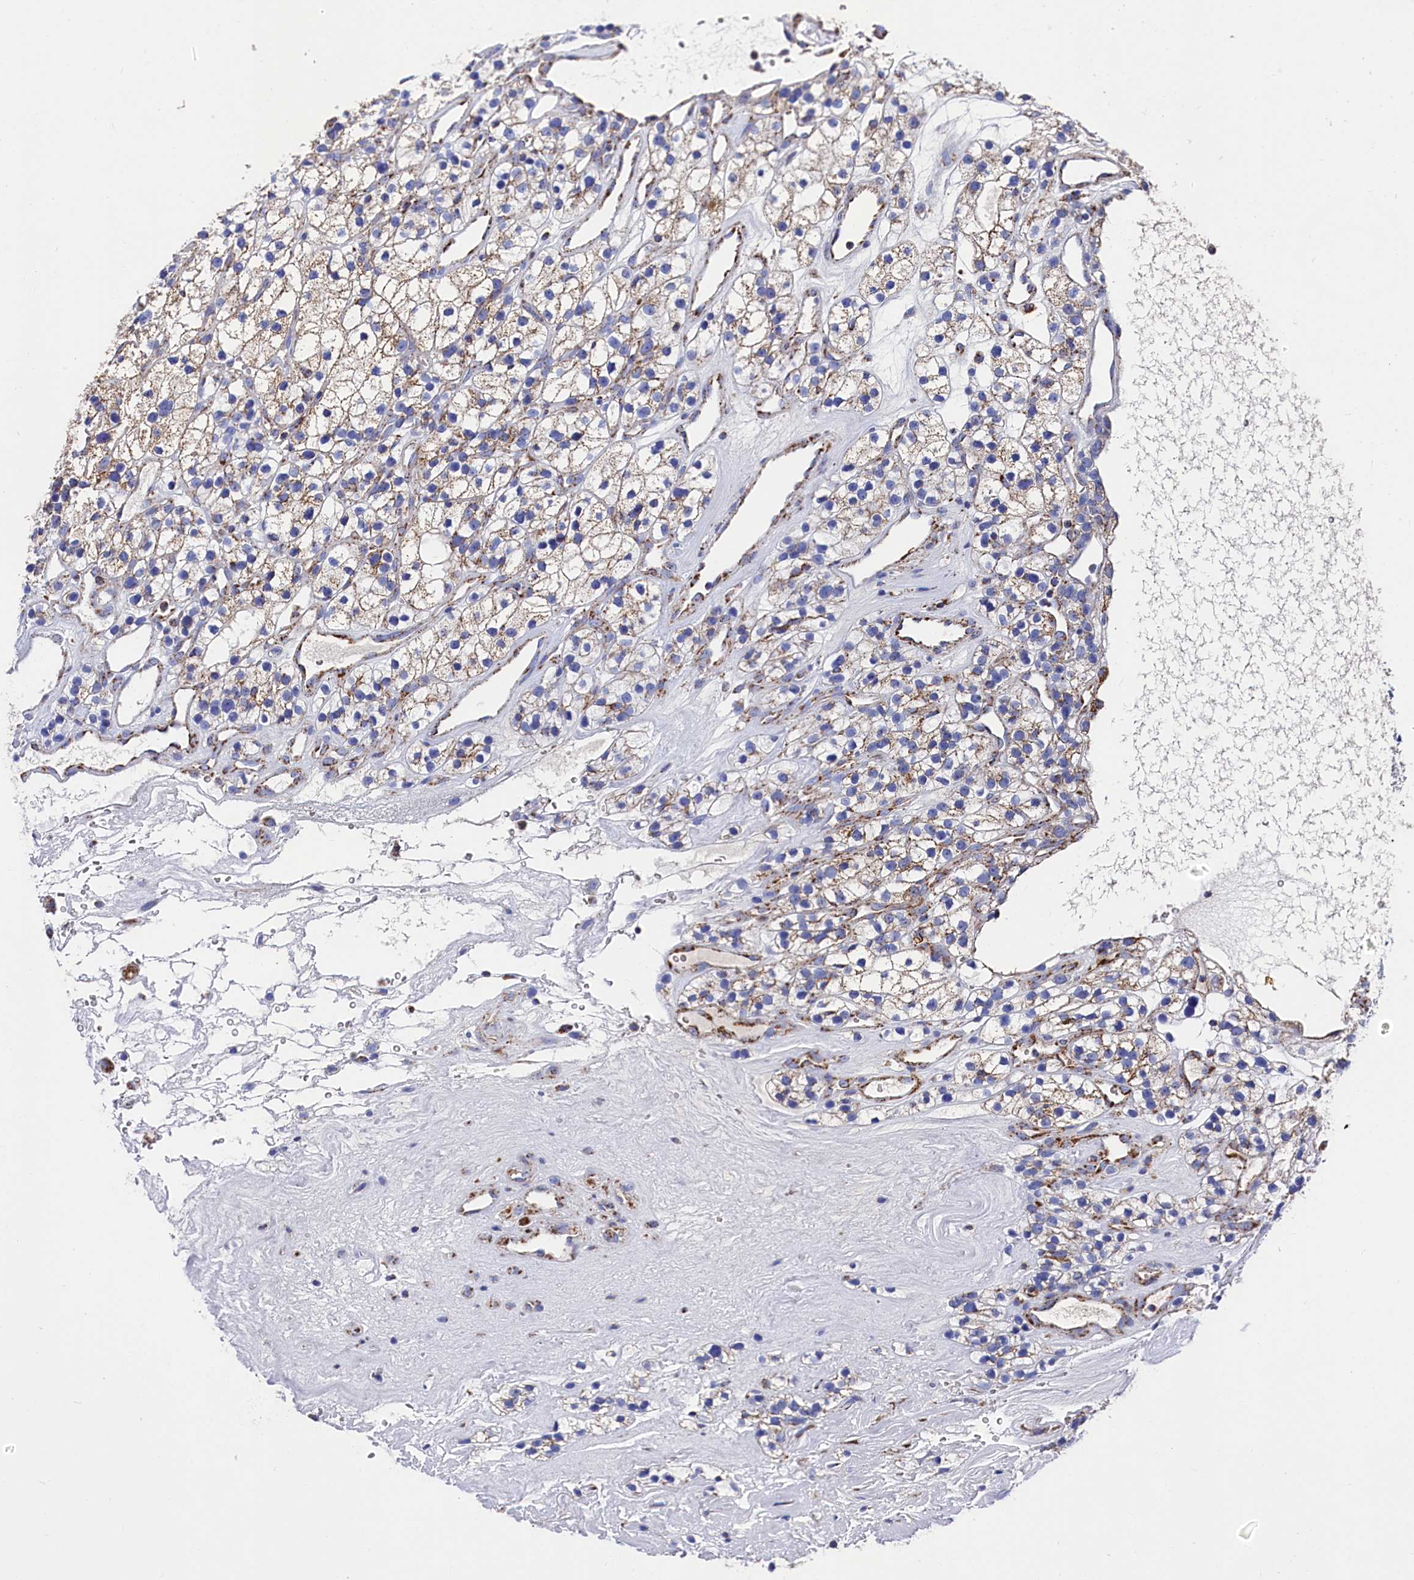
{"staining": {"intensity": "weak", "quantity": ">75%", "location": "cytoplasmic/membranous"}, "tissue": "renal cancer", "cell_type": "Tumor cells", "image_type": "cancer", "snomed": [{"axis": "morphology", "description": "Adenocarcinoma, NOS"}, {"axis": "topography", "description": "Kidney"}], "caption": "A brown stain shows weak cytoplasmic/membranous staining of a protein in adenocarcinoma (renal) tumor cells. (DAB (3,3'-diaminobenzidine) IHC with brightfield microscopy, high magnification).", "gene": "MMAB", "patient": {"sex": "female", "age": 57}}